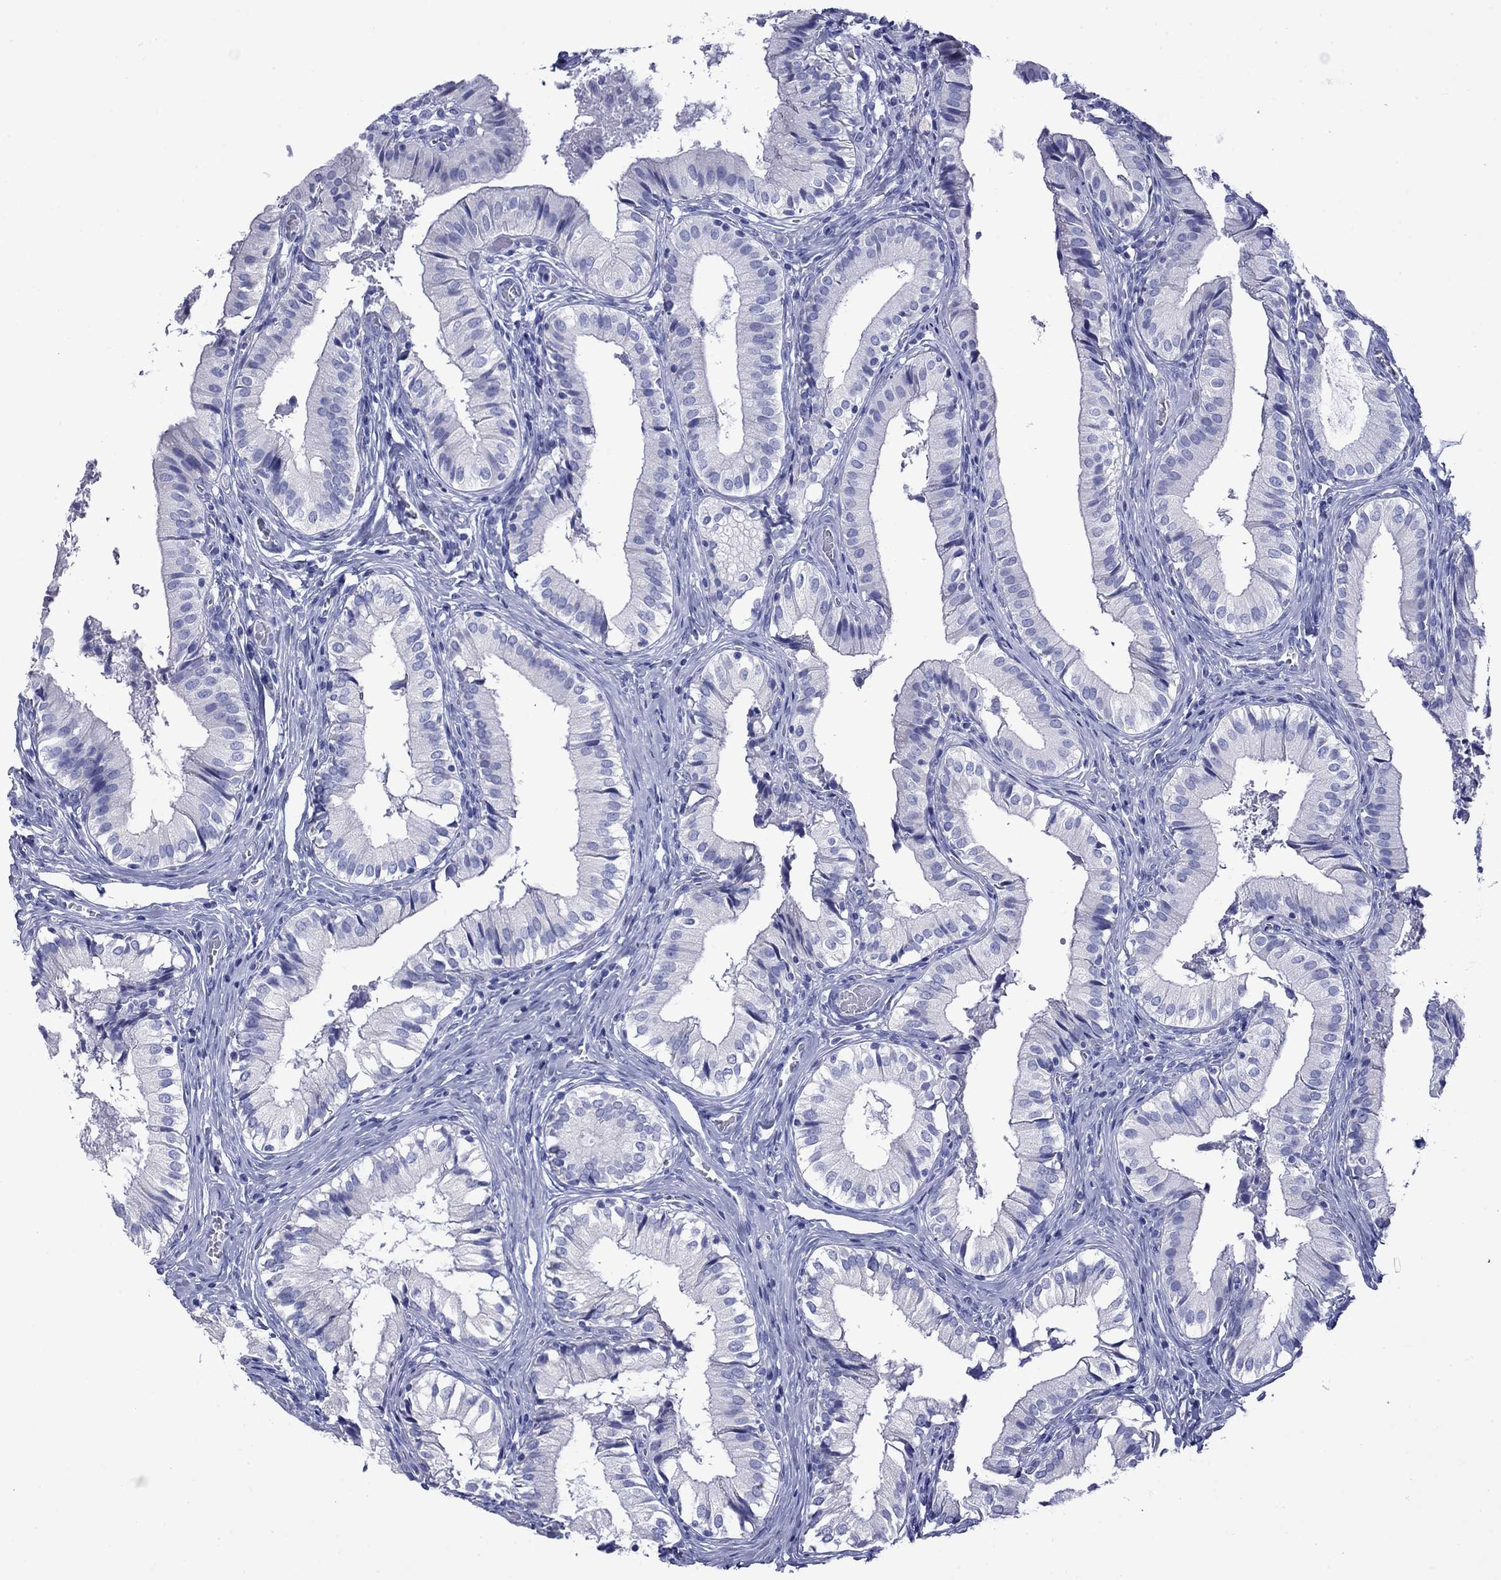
{"staining": {"intensity": "negative", "quantity": "none", "location": "none"}, "tissue": "gallbladder", "cell_type": "Glandular cells", "image_type": "normal", "snomed": [{"axis": "morphology", "description": "Normal tissue, NOS"}, {"axis": "topography", "description": "Gallbladder"}], "caption": "Immunohistochemistry (IHC) micrograph of unremarkable gallbladder: human gallbladder stained with DAB (3,3'-diaminobenzidine) reveals no significant protein staining in glandular cells.", "gene": "GIP", "patient": {"sex": "female", "age": 47}}